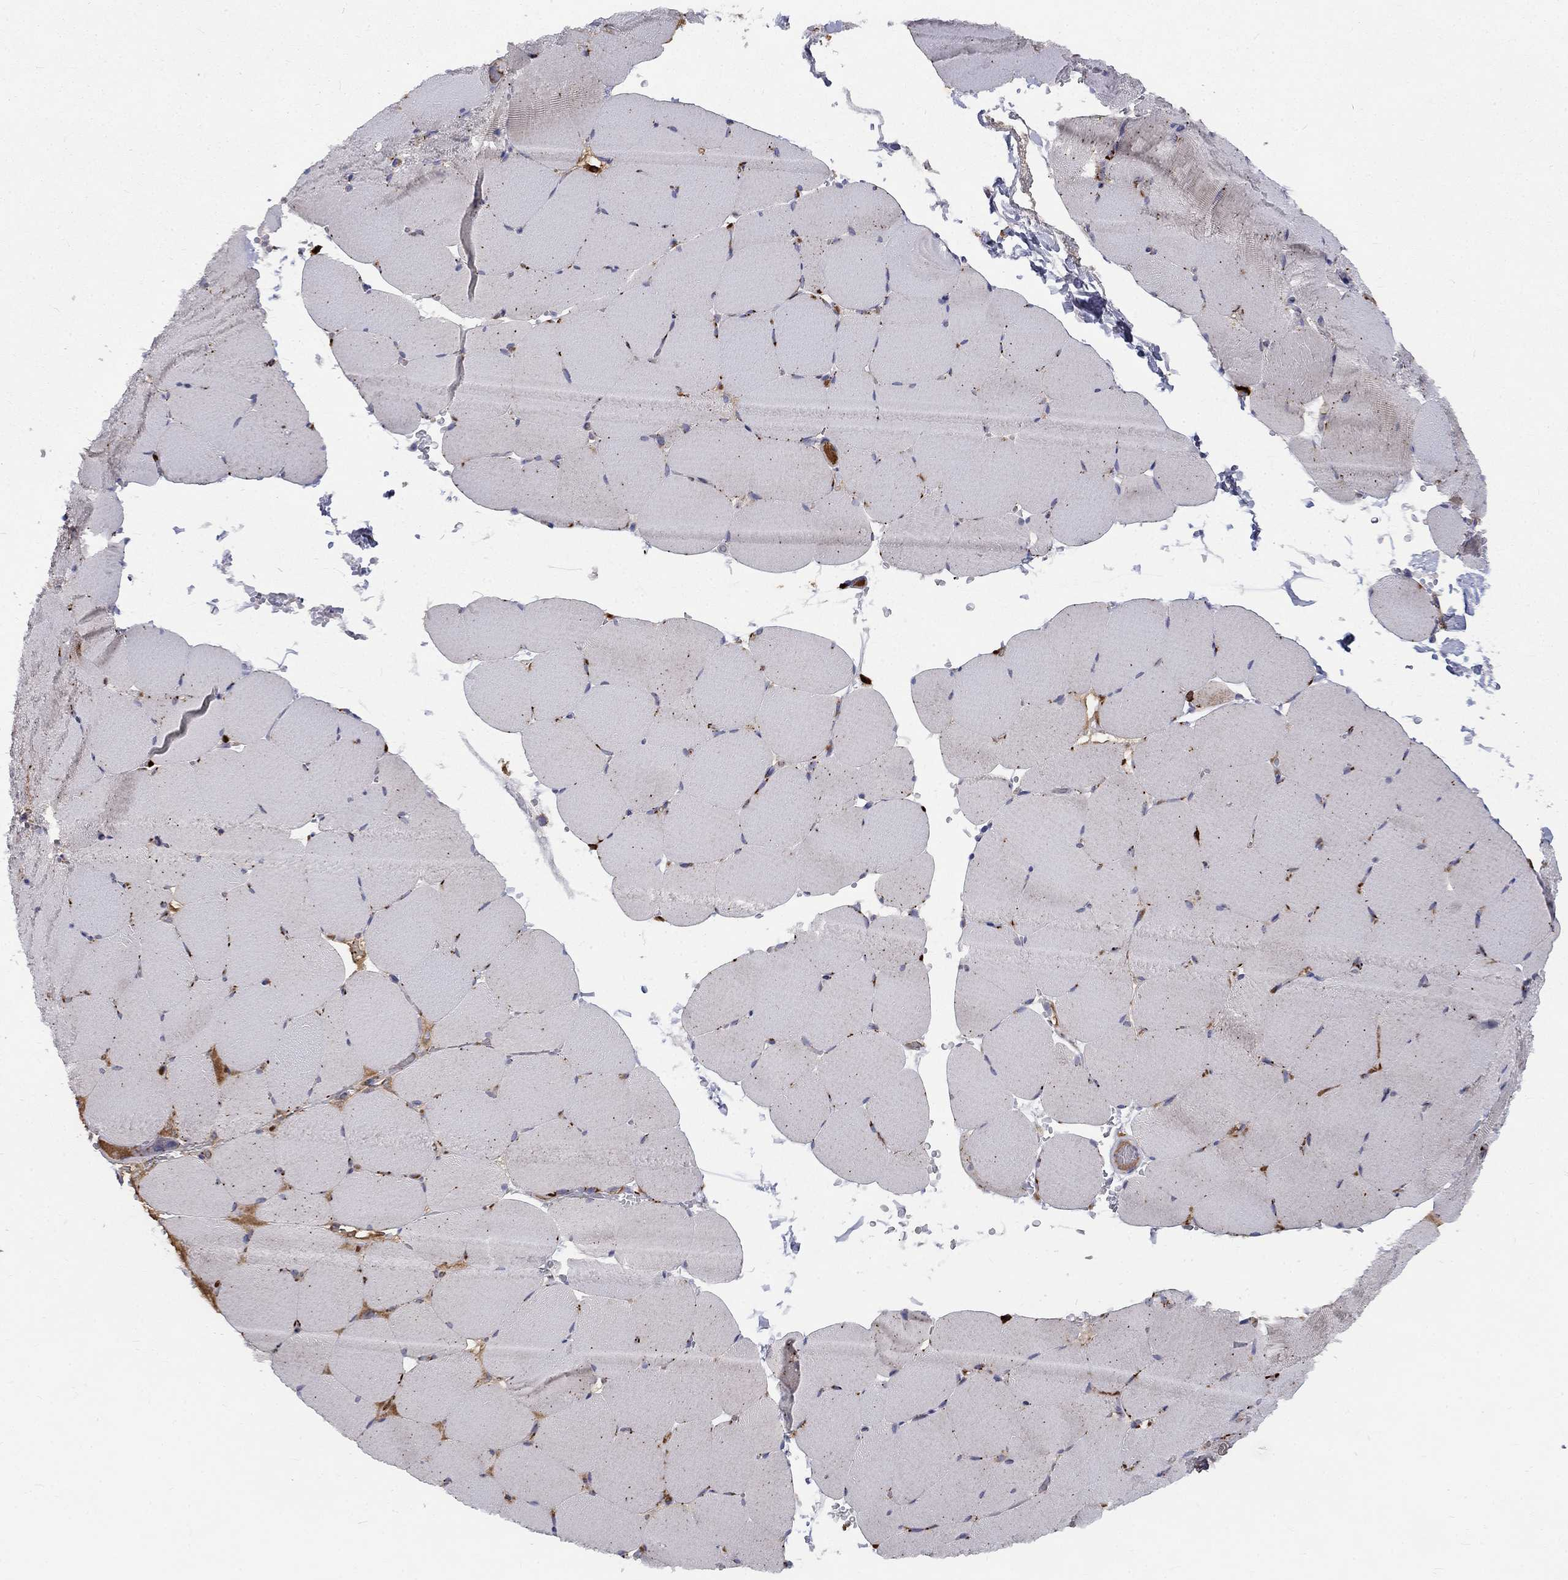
{"staining": {"intensity": "strong", "quantity": "<25%", "location": "cytoplasmic/membranous"}, "tissue": "skeletal muscle", "cell_type": "Myocytes", "image_type": "normal", "snomed": [{"axis": "morphology", "description": "Normal tissue, NOS"}, {"axis": "topography", "description": "Skeletal muscle"}], "caption": "About <25% of myocytes in benign skeletal muscle reveal strong cytoplasmic/membranous protein positivity as visualized by brown immunohistochemical staining.", "gene": "EPDR1", "patient": {"sex": "female", "age": 37}}